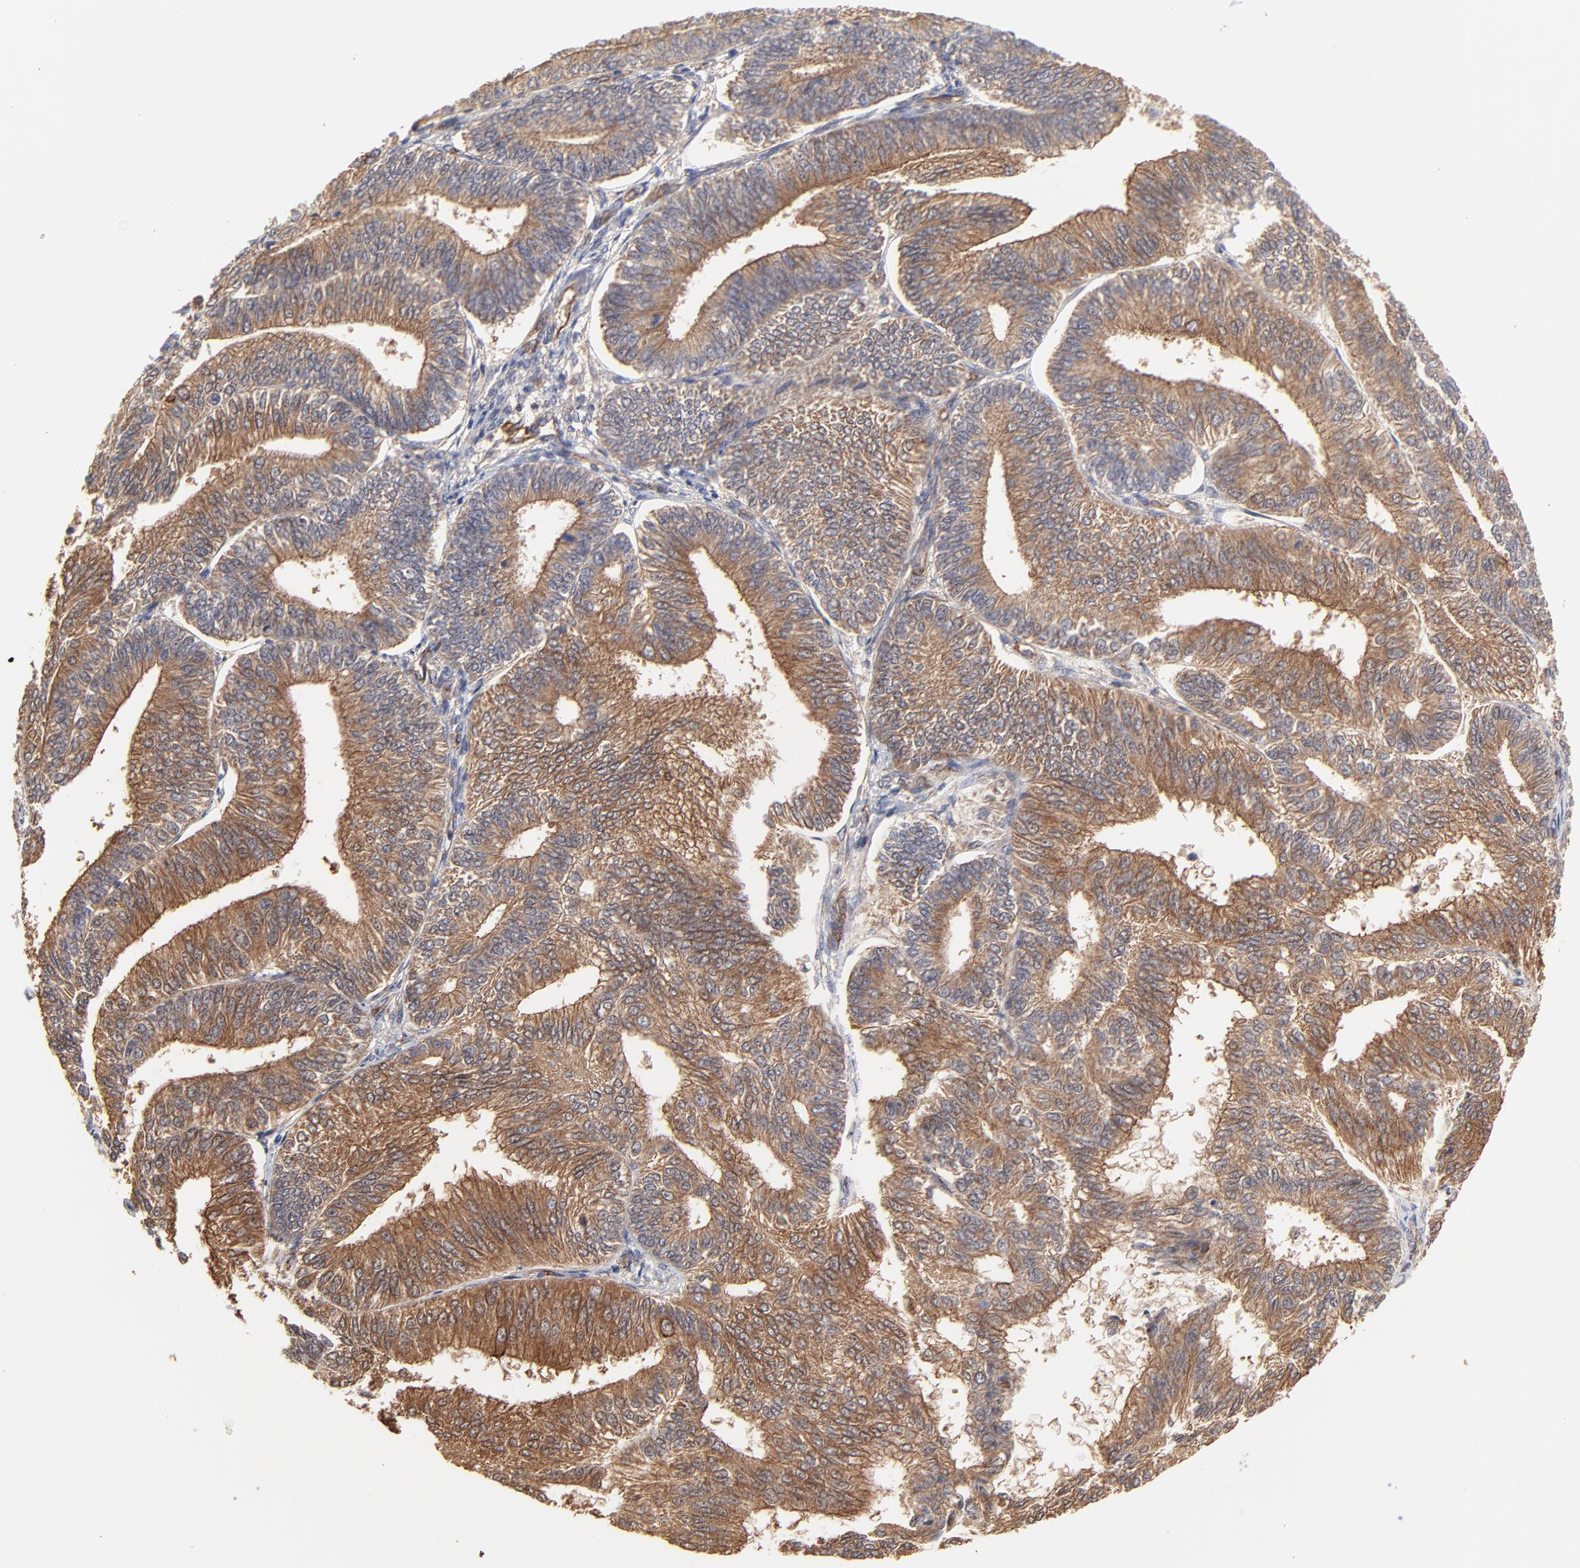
{"staining": {"intensity": "moderate", "quantity": "25%-75%", "location": "cytoplasmic/membranous"}, "tissue": "endometrial cancer", "cell_type": "Tumor cells", "image_type": "cancer", "snomed": [{"axis": "morphology", "description": "Adenocarcinoma, NOS"}, {"axis": "topography", "description": "Endometrium"}], "caption": "Immunohistochemical staining of adenocarcinoma (endometrial) exhibits medium levels of moderate cytoplasmic/membranous protein positivity in about 25%-75% of tumor cells.", "gene": "ARMT1", "patient": {"sex": "female", "age": 55}}